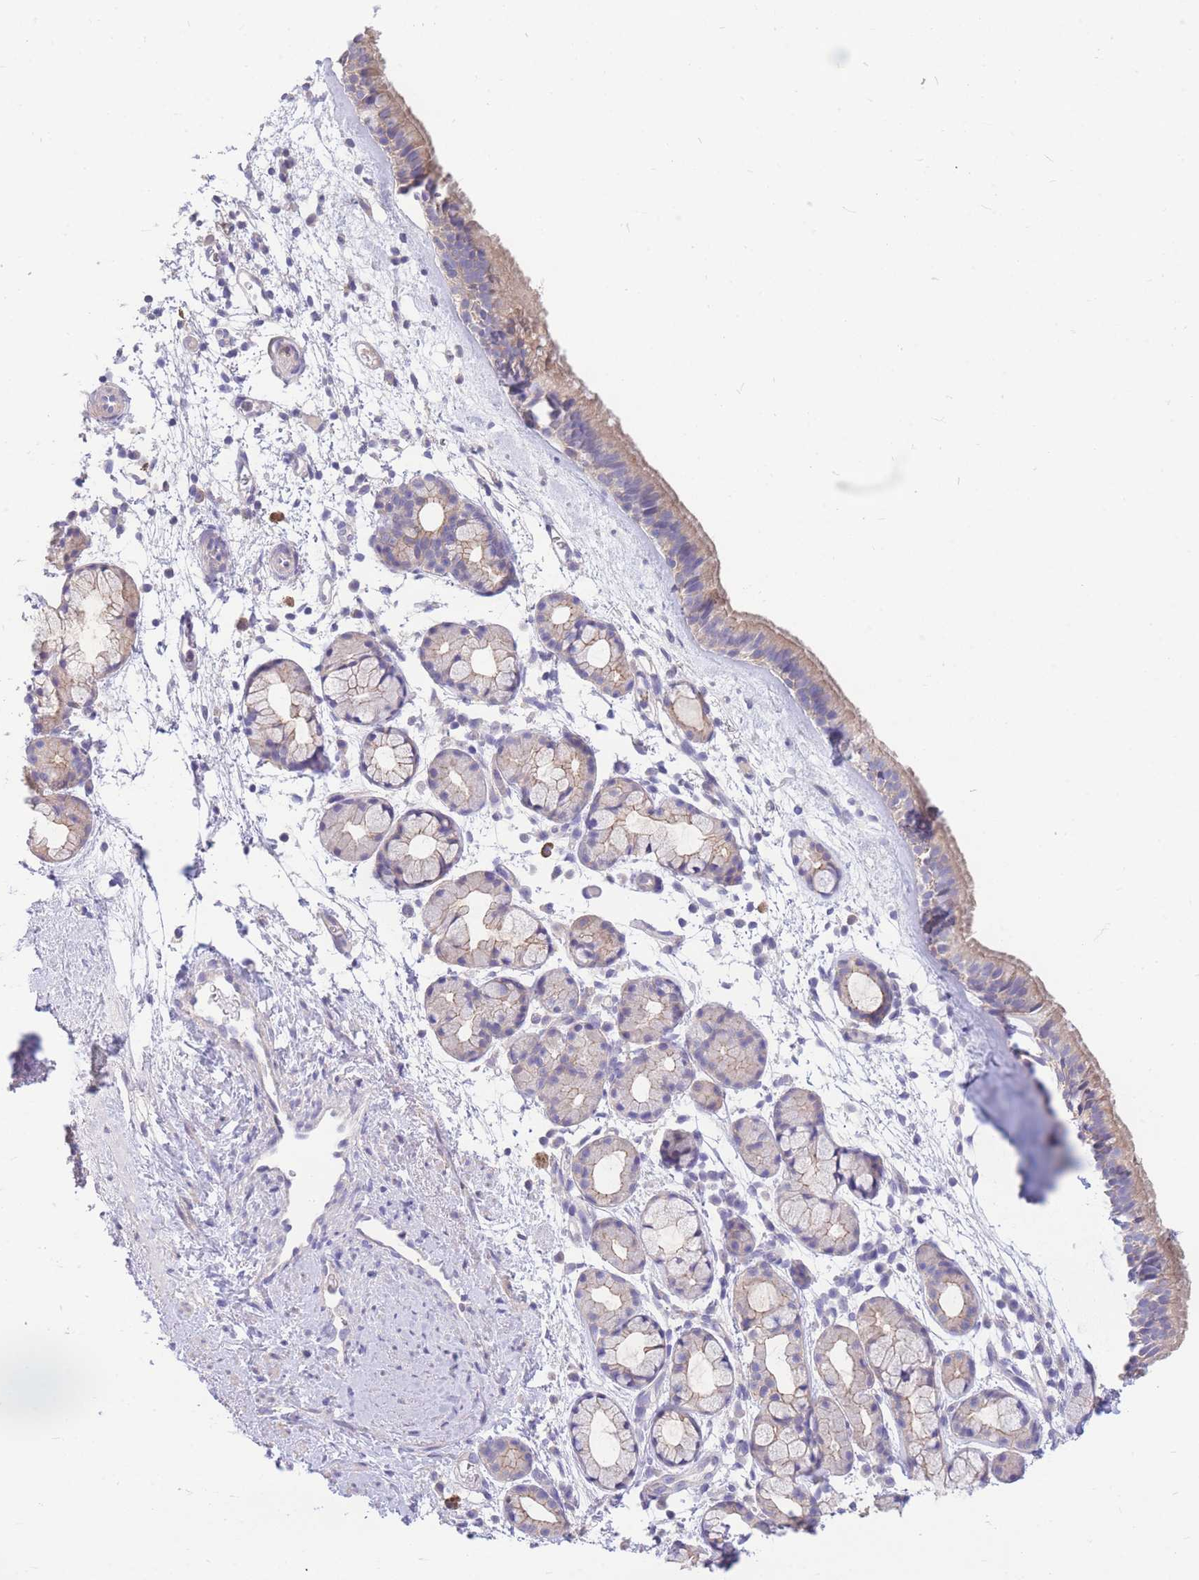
{"staining": {"intensity": "weak", "quantity": "25%-75%", "location": "cytoplasmic/membranous"}, "tissue": "nasopharynx", "cell_type": "Respiratory epithelial cells", "image_type": "normal", "snomed": [{"axis": "morphology", "description": "Normal tissue, NOS"}, {"axis": "topography", "description": "Nasopharynx"}], "caption": "Approximately 25%-75% of respiratory epithelial cells in normal human nasopharynx demonstrate weak cytoplasmic/membranous protein positivity as visualized by brown immunohistochemical staining.", "gene": "OR5T1", "patient": {"sex": "female", "age": 81}}